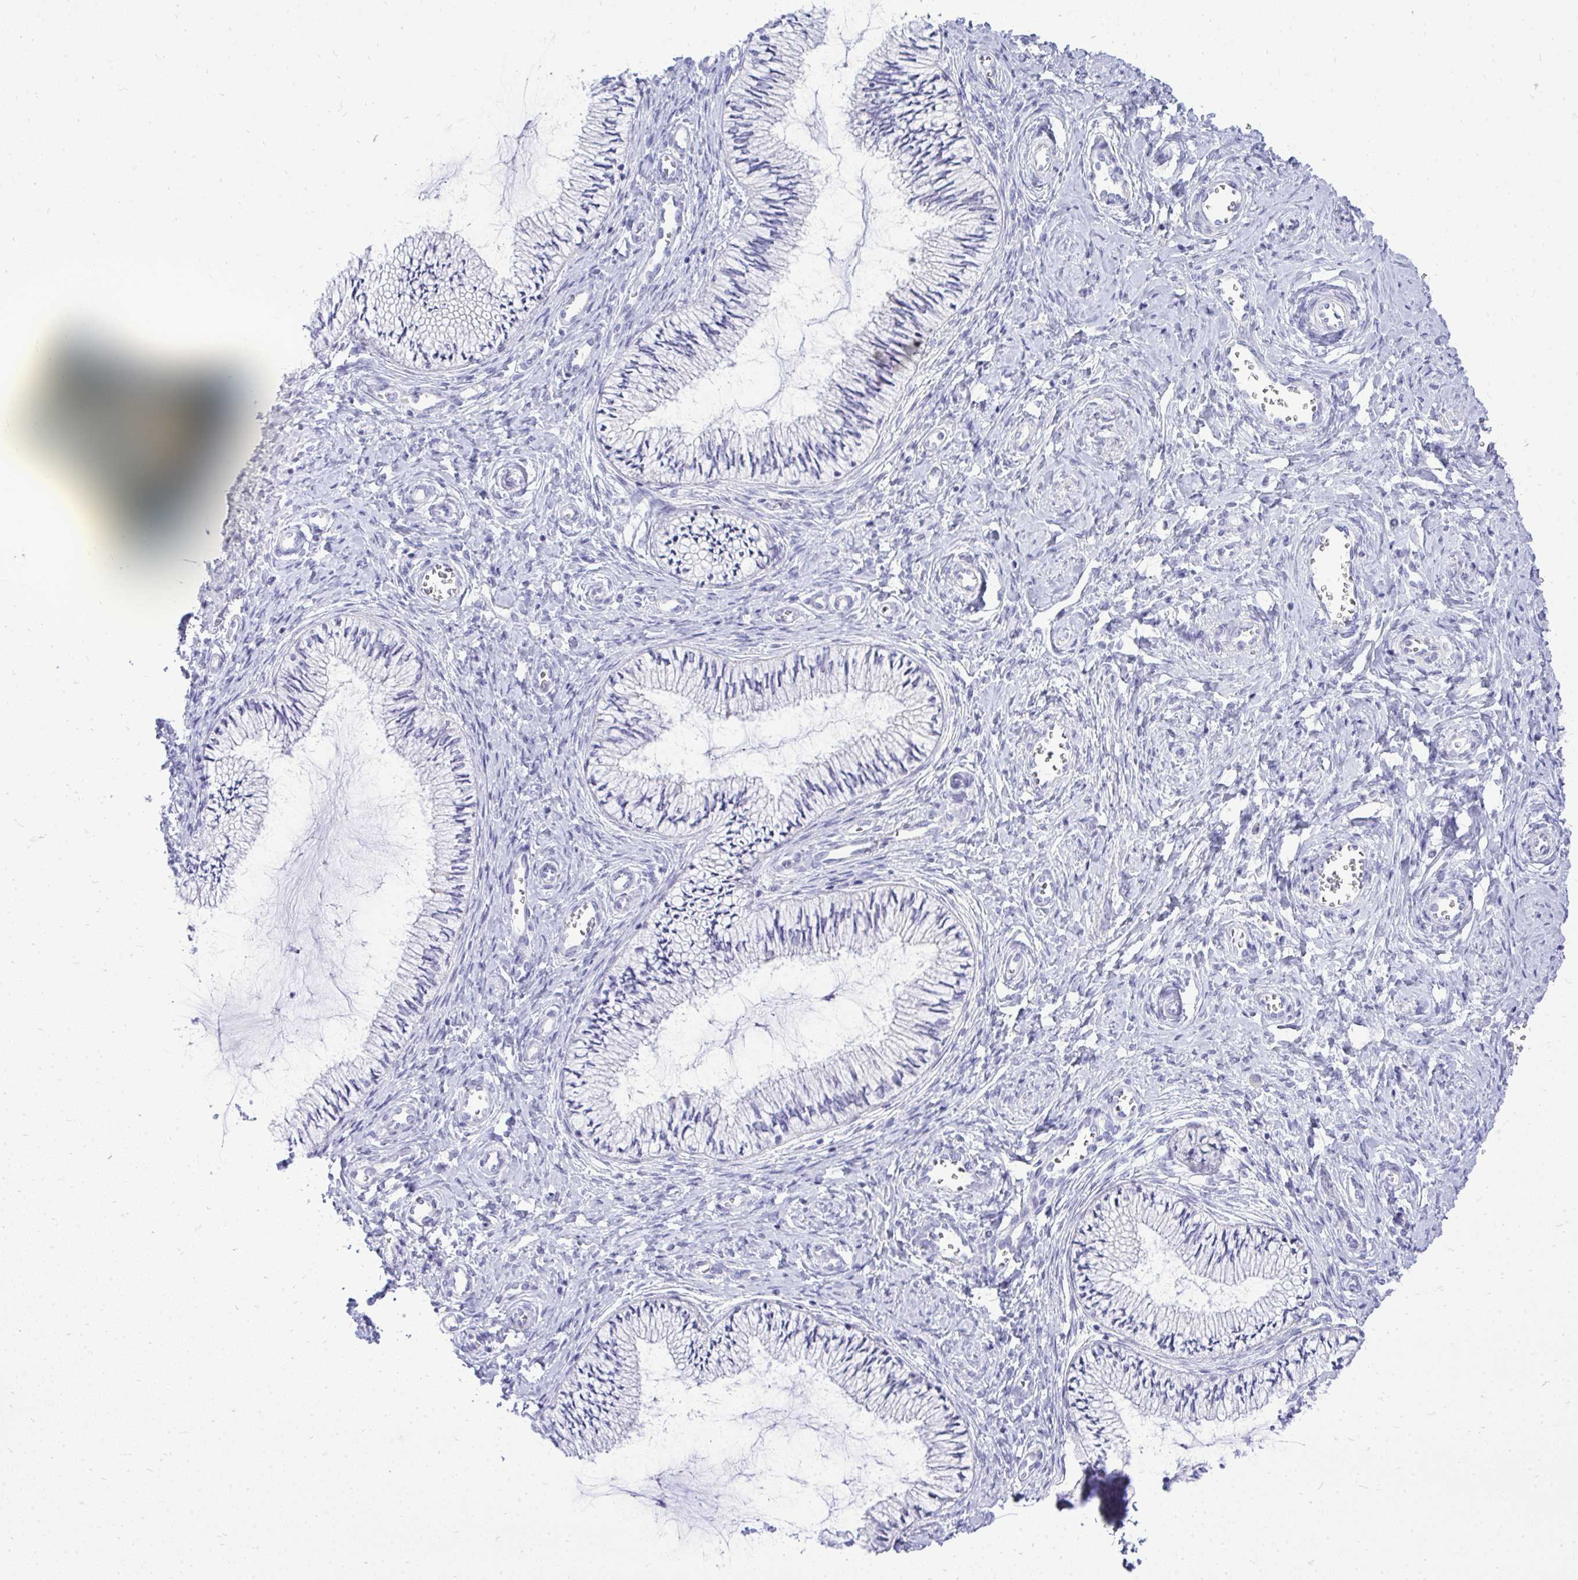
{"staining": {"intensity": "negative", "quantity": "none", "location": "none"}, "tissue": "cervix", "cell_type": "Glandular cells", "image_type": "normal", "snomed": [{"axis": "morphology", "description": "Normal tissue, NOS"}, {"axis": "topography", "description": "Cervix"}], "caption": "The immunohistochemistry image has no significant staining in glandular cells of cervix. The staining was performed using DAB to visualize the protein expression in brown, while the nuclei were stained in blue with hematoxylin (Magnification: 20x).", "gene": "OR8D1", "patient": {"sex": "female", "age": 24}}